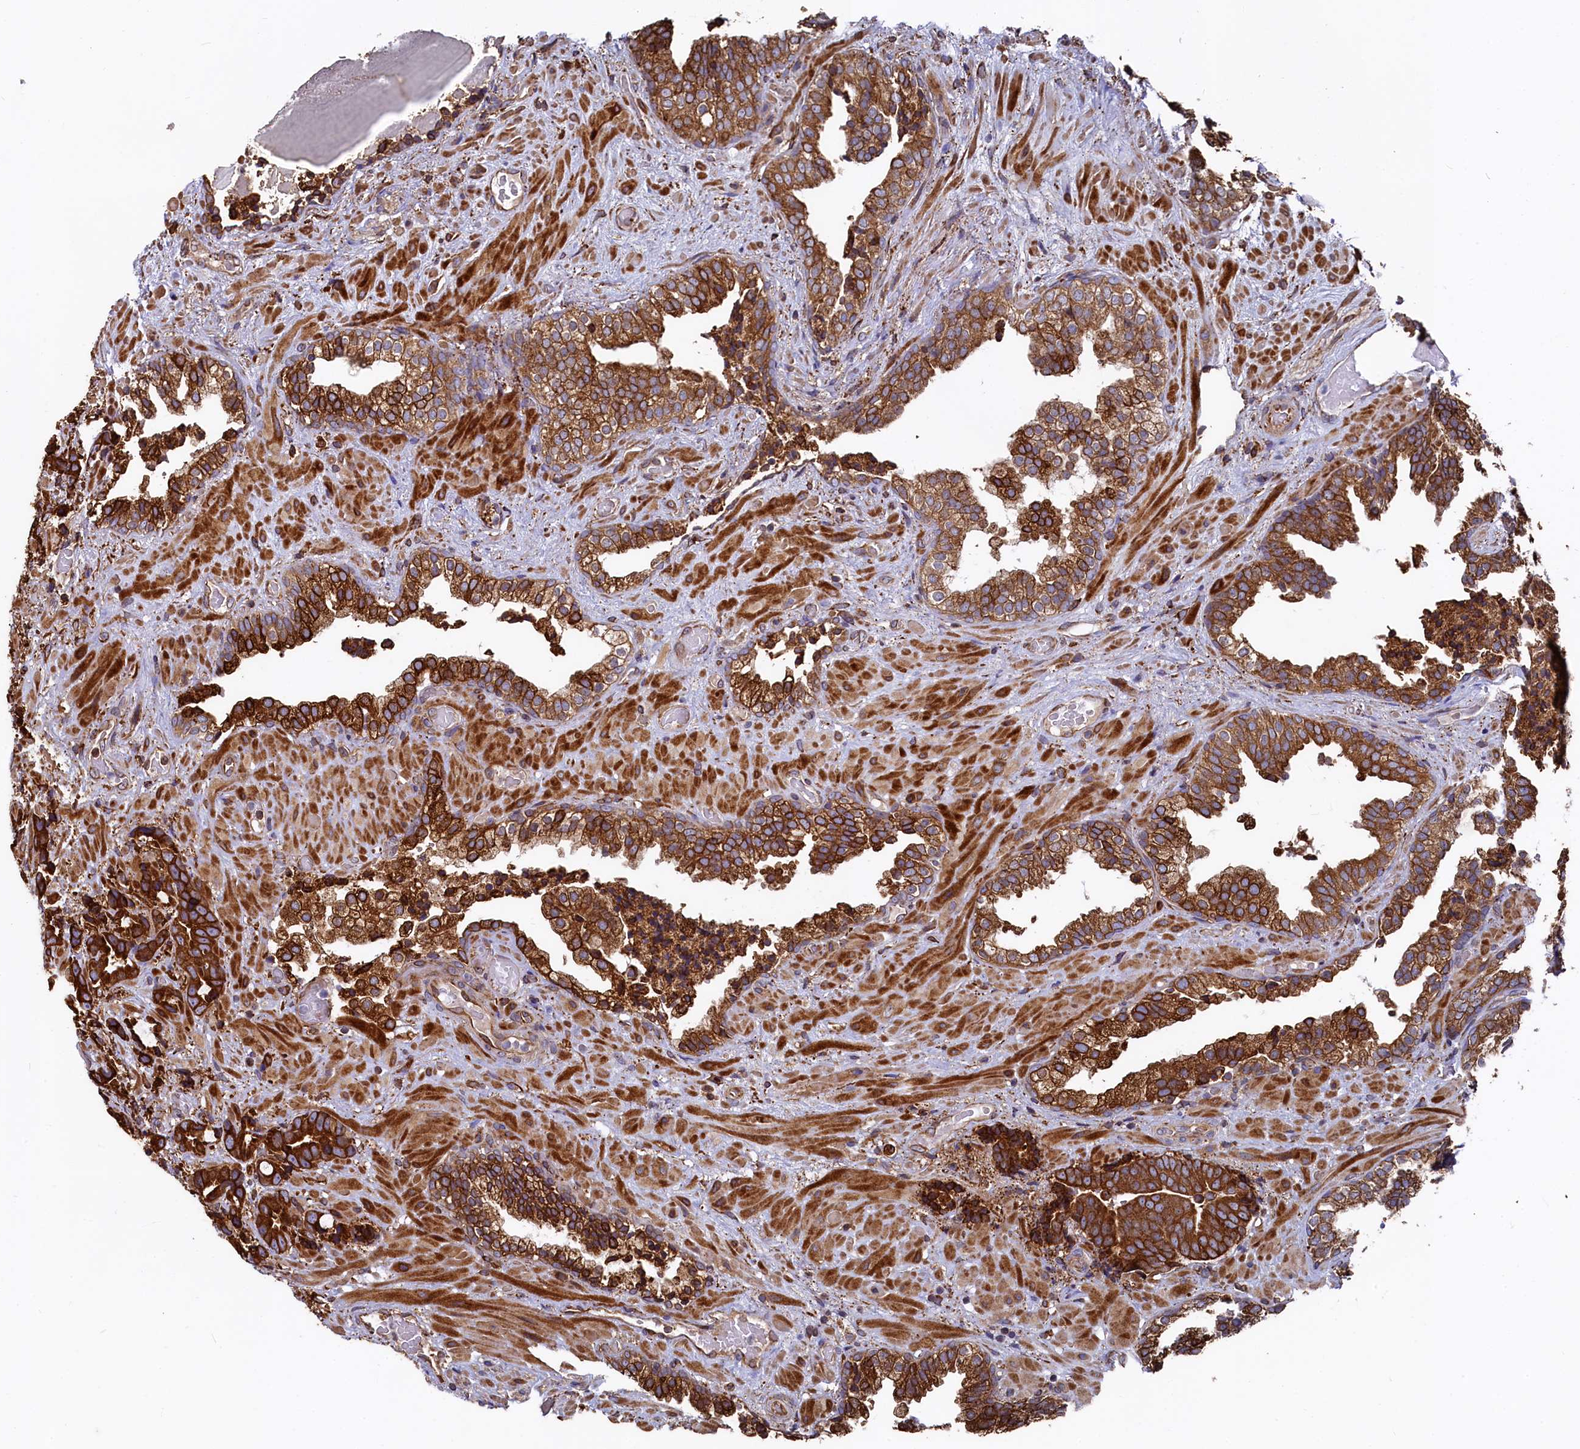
{"staining": {"intensity": "strong", "quantity": ">75%", "location": "cytoplasmic/membranous"}, "tissue": "prostate cancer", "cell_type": "Tumor cells", "image_type": "cancer", "snomed": [{"axis": "morphology", "description": "Adenocarcinoma, High grade"}, {"axis": "topography", "description": "Prostate and seminal vesicle, NOS"}], "caption": "Tumor cells demonstrate high levels of strong cytoplasmic/membranous staining in approximately >75% of cells in human prostate cancer (adenocarcinoma (high-grade)).", "gene": "NEURL1B", "patient": {"sex": "male", "age": 67}}